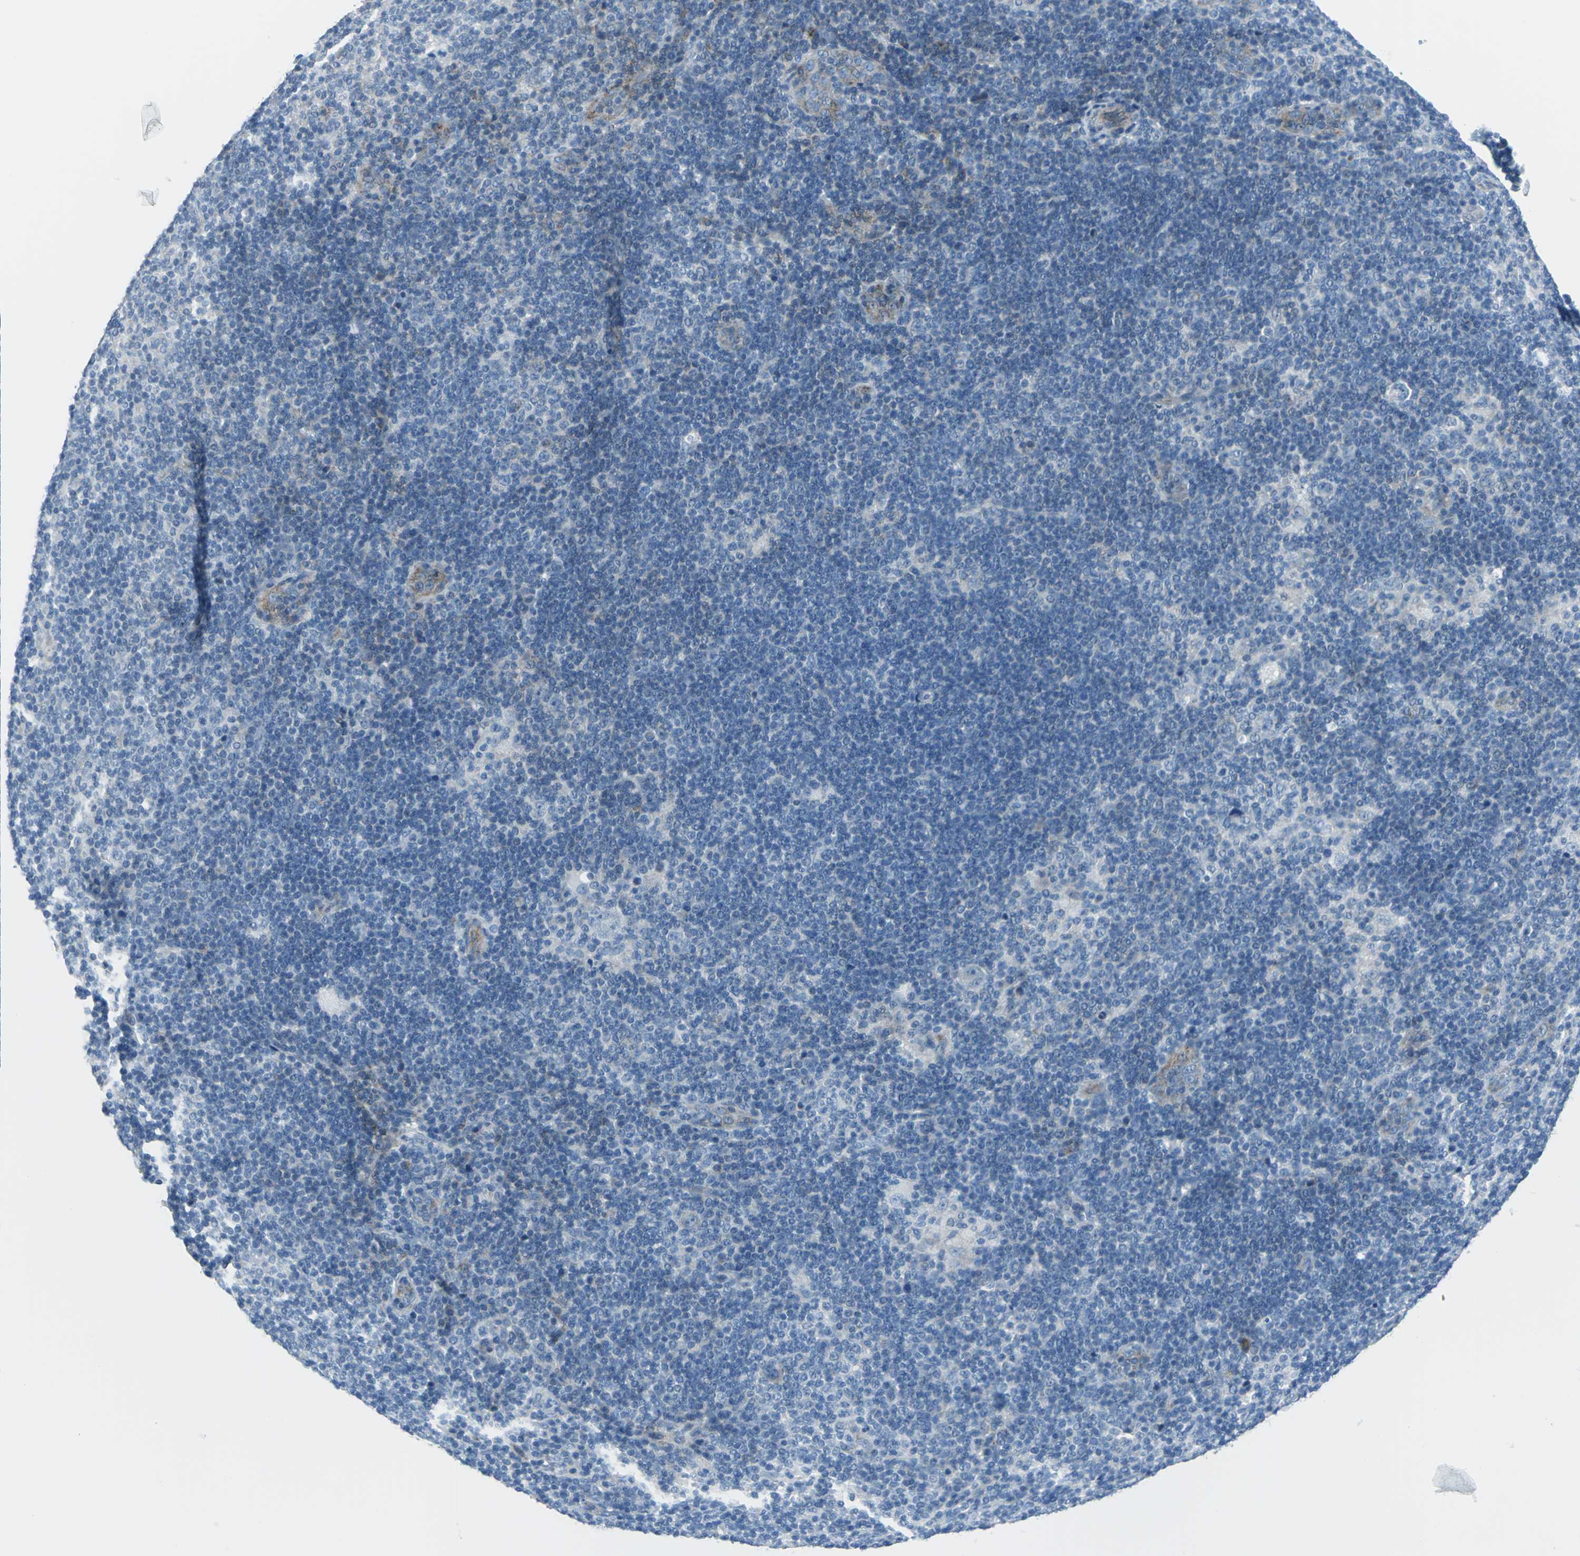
{"staining": {"intensity": "negative", "quantity": "none", "location": "none"}, "tissue": "lymphoma", "cell_type": "Tumor cells", "image_type": "cancer", "snomed": [{"axis": "morphology", "description": "Hodgkin's disease, NOS"}, {"axis": "topography", "description": "Lymph node"}], "caption": "IHC image of neoplastic tissue: lymphoma stained with DAB displays no significant protein staining in tumor cells.", "gene": "DNAI2", "patient": {"sex": "female", "age": 57}}